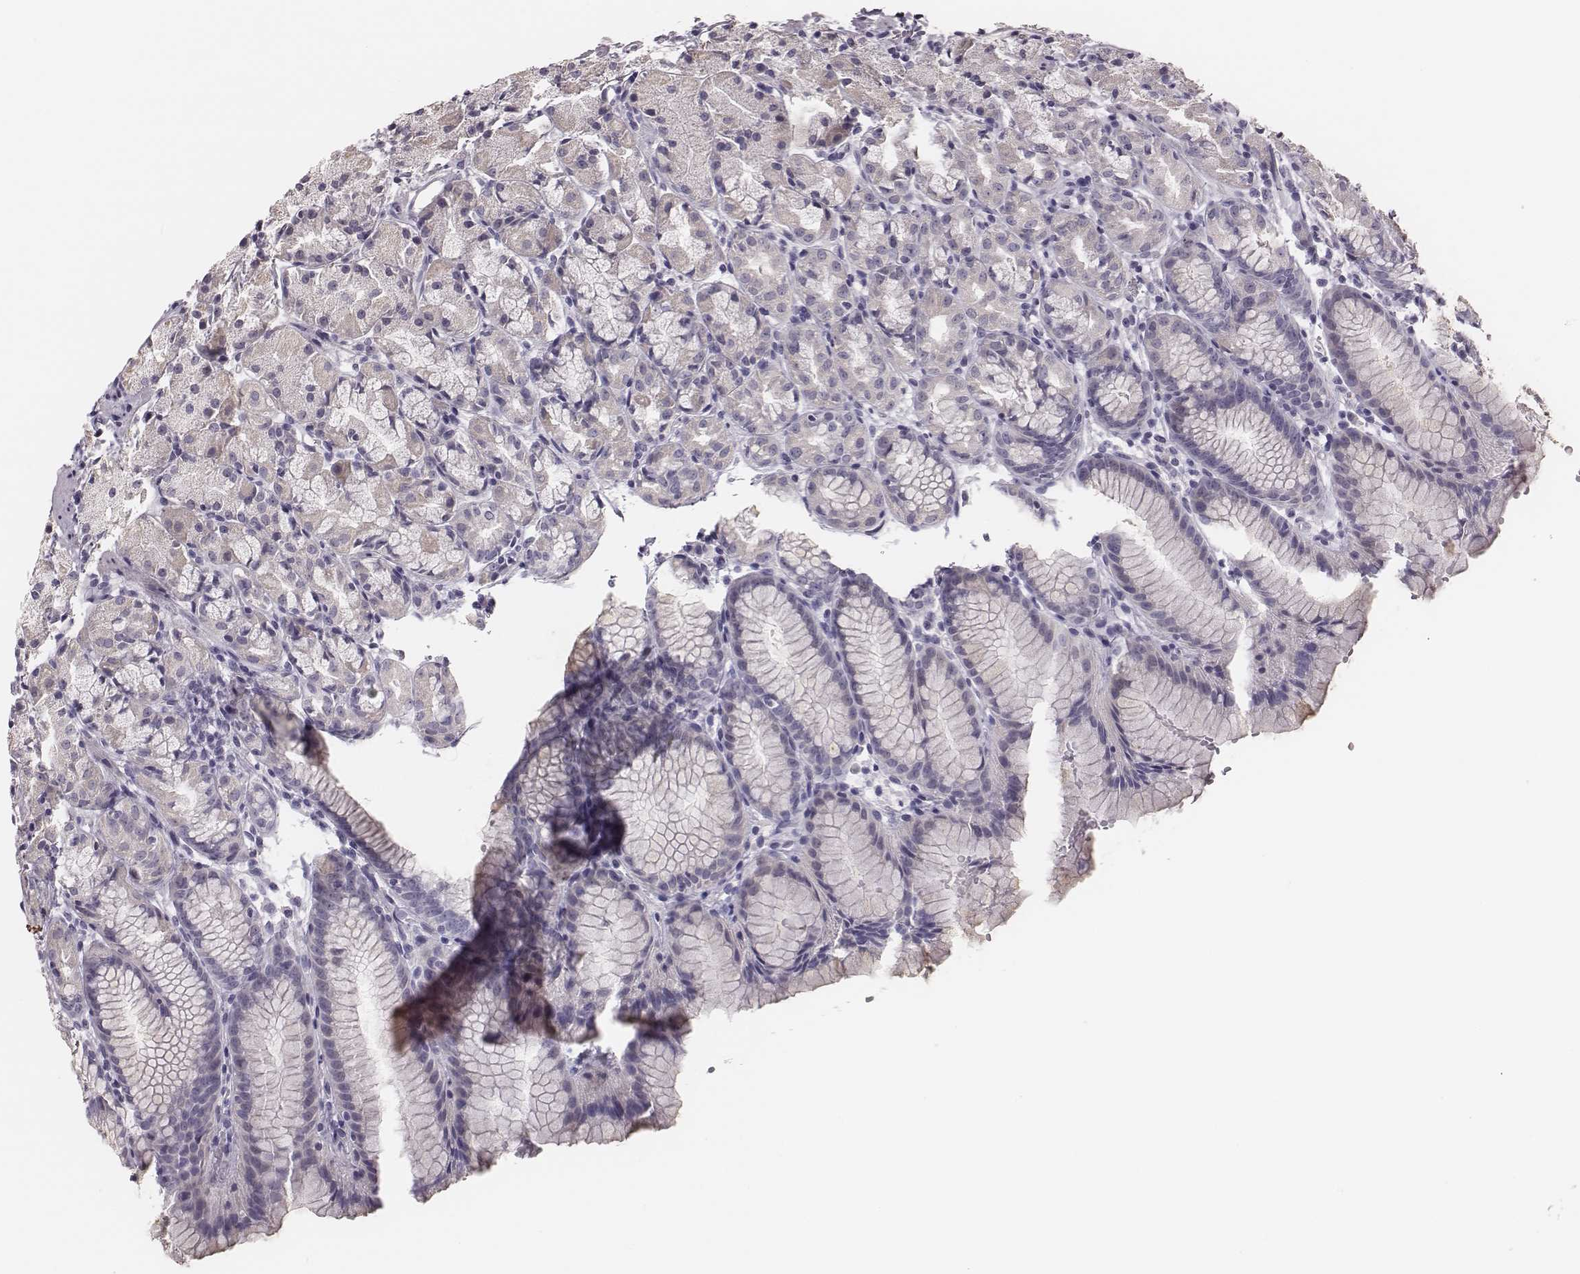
{"staining": {"intensity": "negative", "quantity": "none", "location": "none"}, "tissue": "stomach", "cell_type": "Glandular cells", "image_type": "normal", "snomed": [{"axis": "morphology", "description": "Normal tissue, NOS"}, {"axis": "topography", "description": "Stomach, upper"}], "caption": "DAB immunohistochemical staining of normal human stomach shows no significant positivity in glandular cells.", "gene": "ADGRF4", "patient": {"sex": "male", "age": 47}}